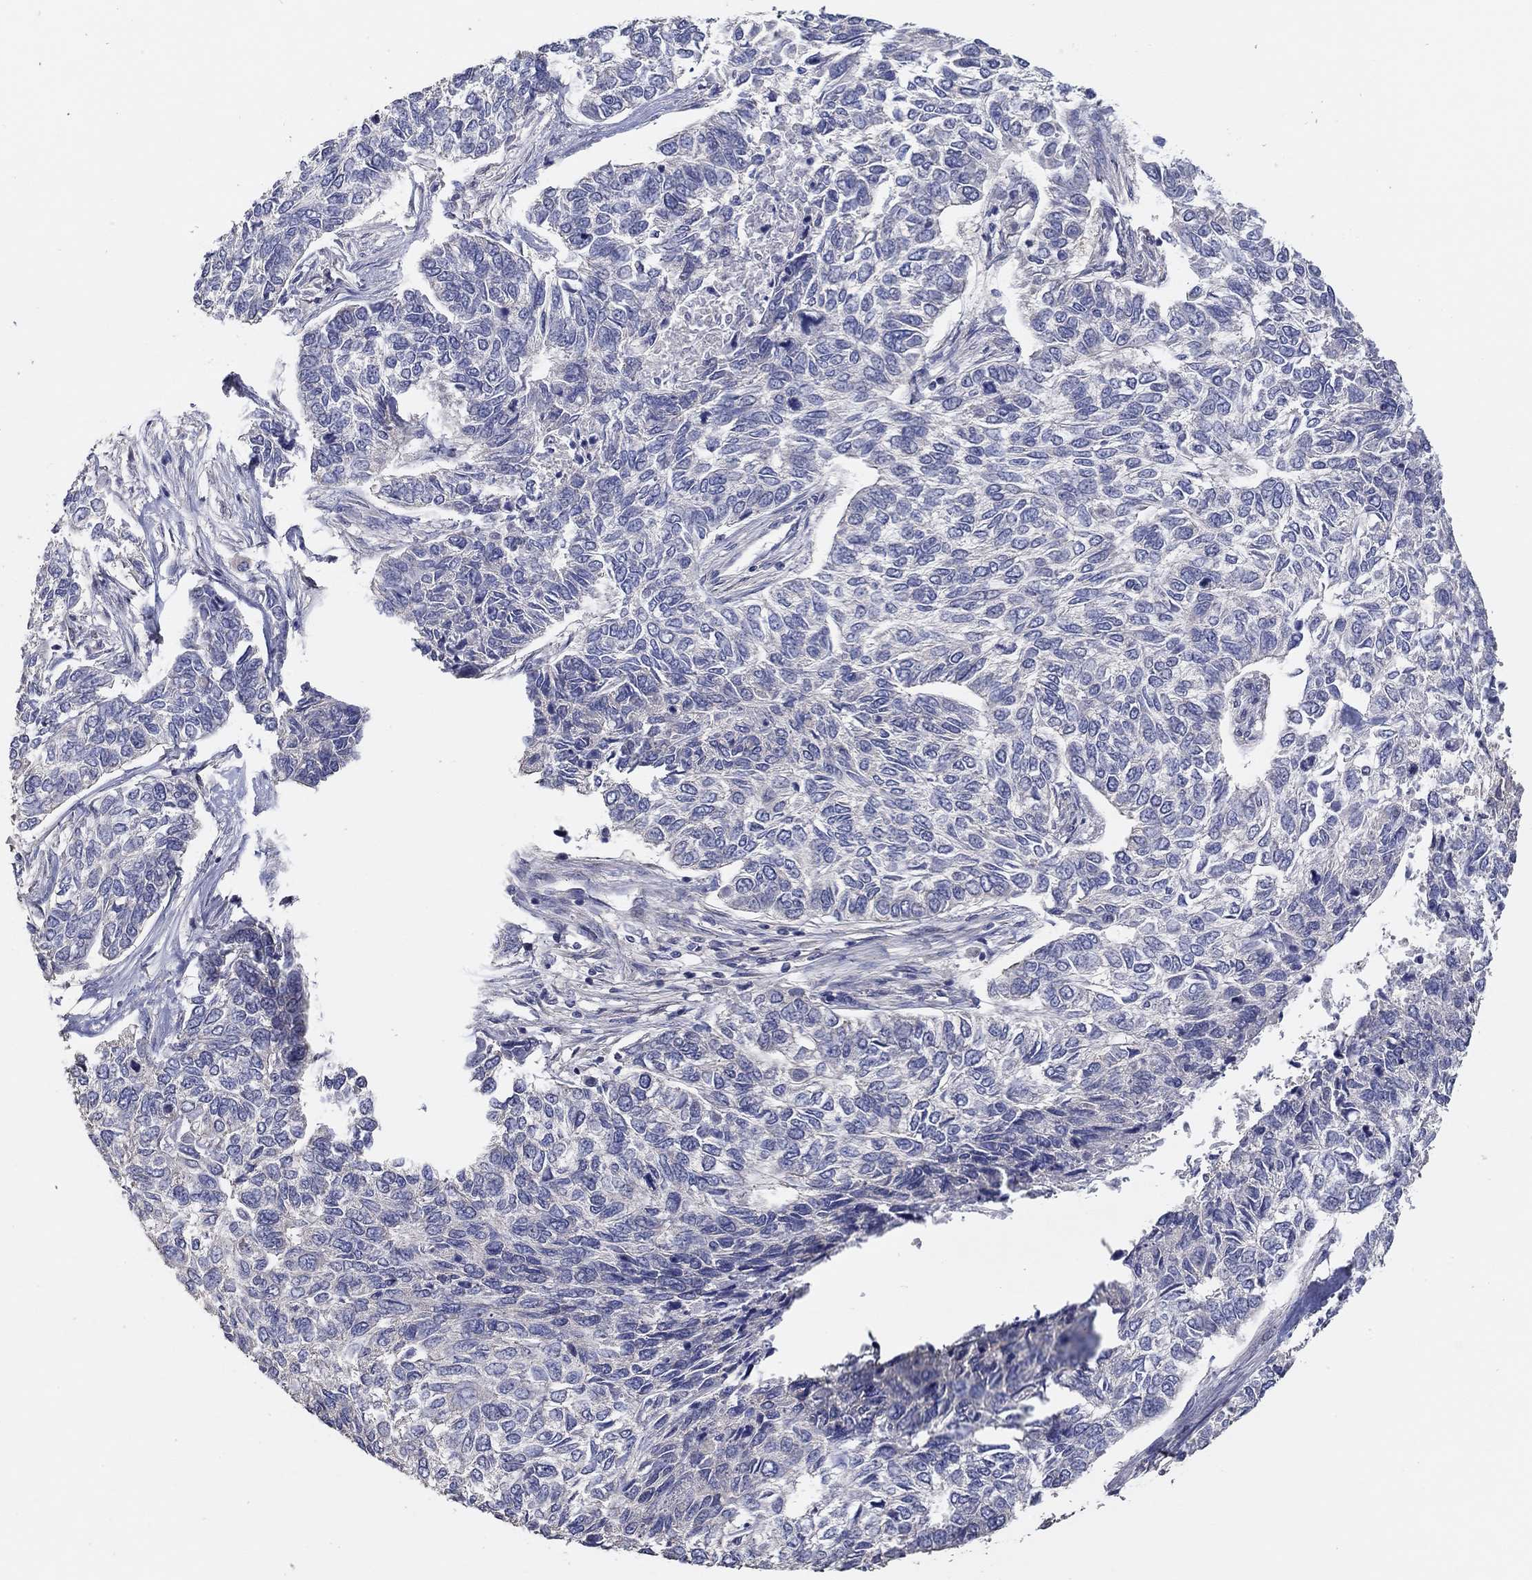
{"staining": {"intensity": "negative", "quantity": "none", "location": "none"}, "tissue": "skin cancer", "cell_type": "Tumor cells", "image_type": "cancer", "snomed": [{"axis": "morphology", "description": "Basal cell carcinoma"}, {"axis": "topography", "description": "Skin"}], "caption": "Human skin basal cell carcinoma stained for a protein using immunohistochemistry displays no expression in tumor cells.", "gene": "DOCK3", "patient": {"sex": "female", "age": 65}}